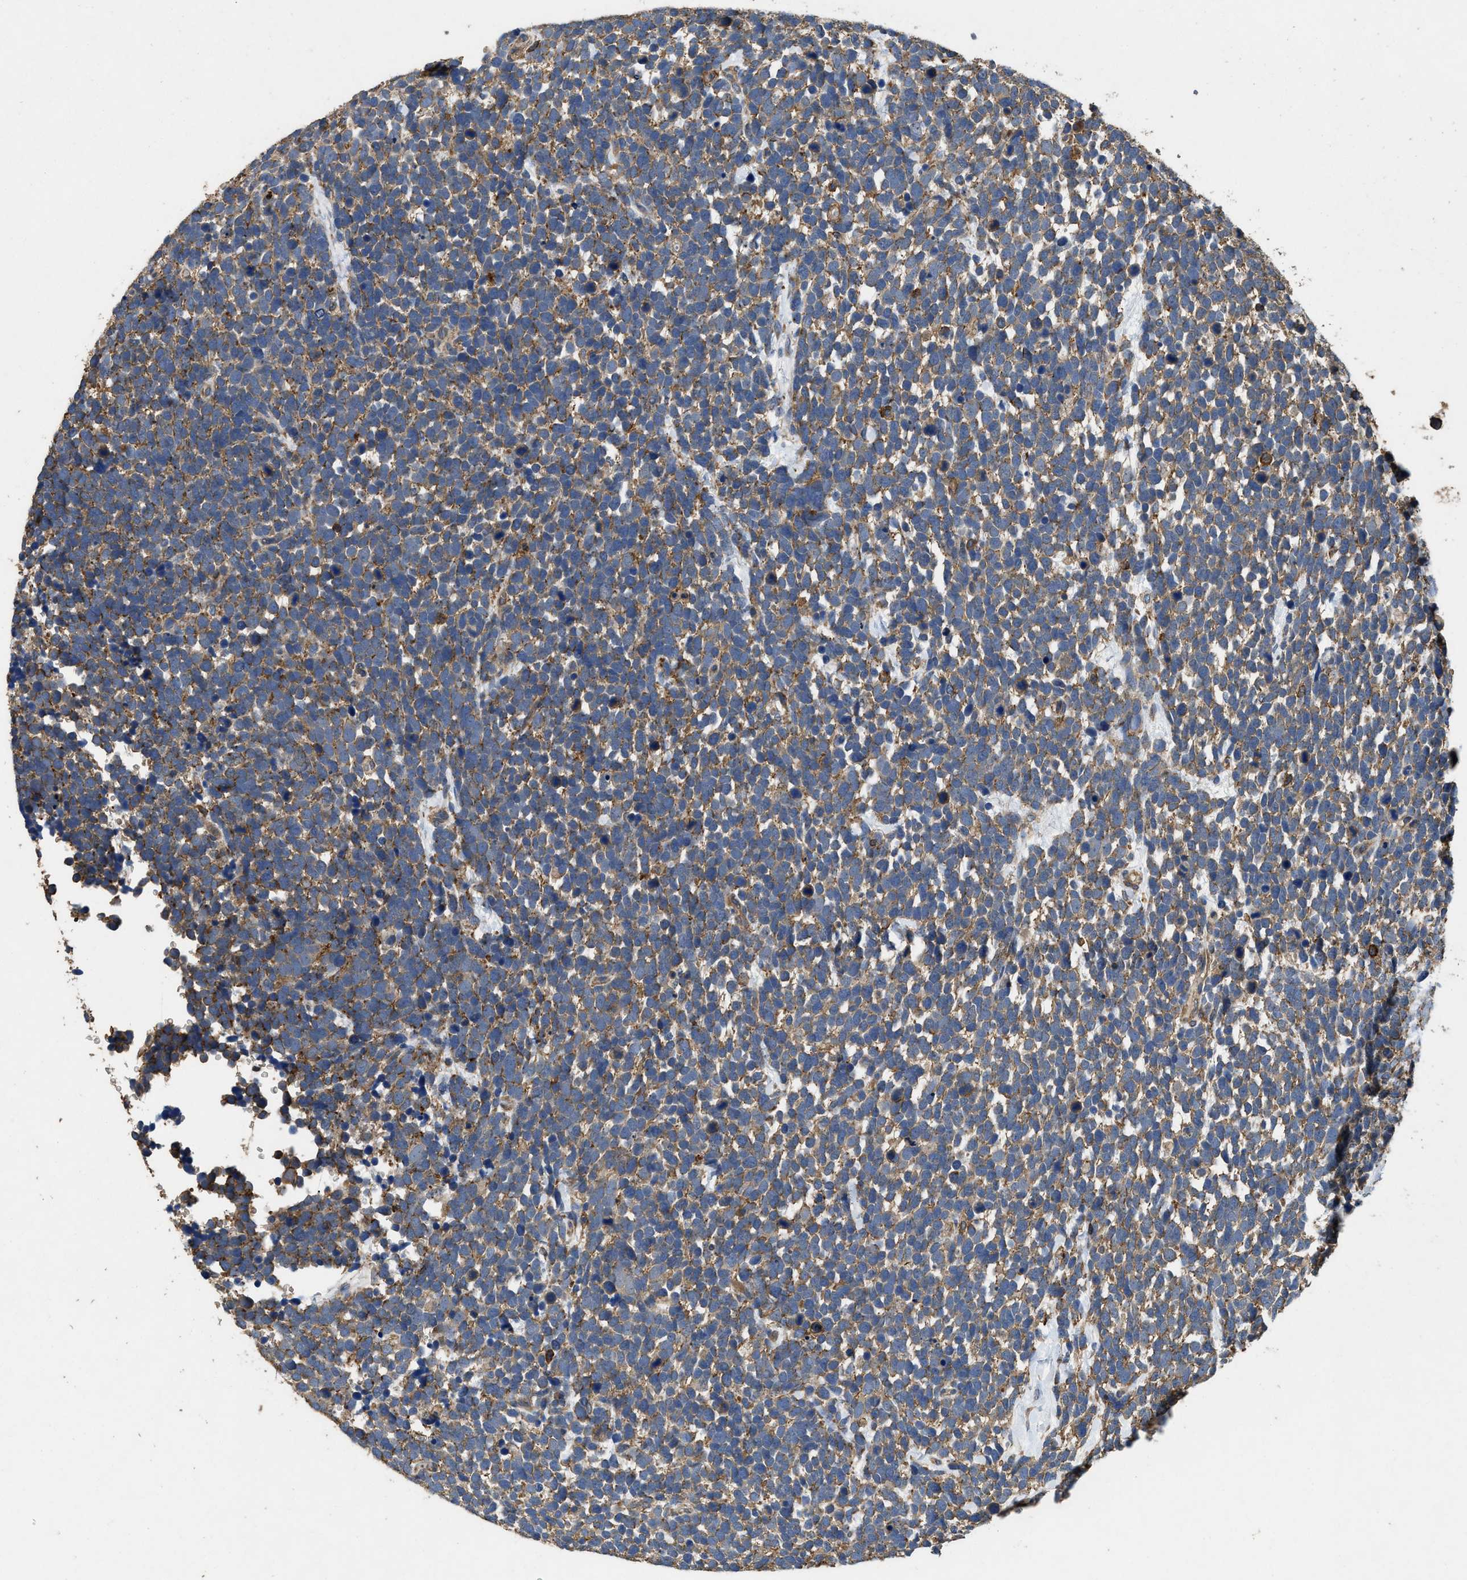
{"staining": {"intensity": "weak", "quantity": ">75%", "location": "cytoplasmic/membranous"}, "tissue": "urothelial cancer", "cell_type": "Tumor cells", "image_type": "cancer", "snomed": [{"axis": "morphology", "description": "Urothelial carcinoma, High grade"}, {"axis": "topography", "description": "Urinary bladder"}], "caption": "DAB (3,3'-diaminobenzidine) immunohistochemical staining of human urothelial cancer reveals weak cytoplasmic/membranous protein positivity in about >75% of tumor cells. The protein is shown in brown color, while the nuclei are stained blue.", "gene": "LINGO2", "patient": {"sex": "female", "age": 82}}